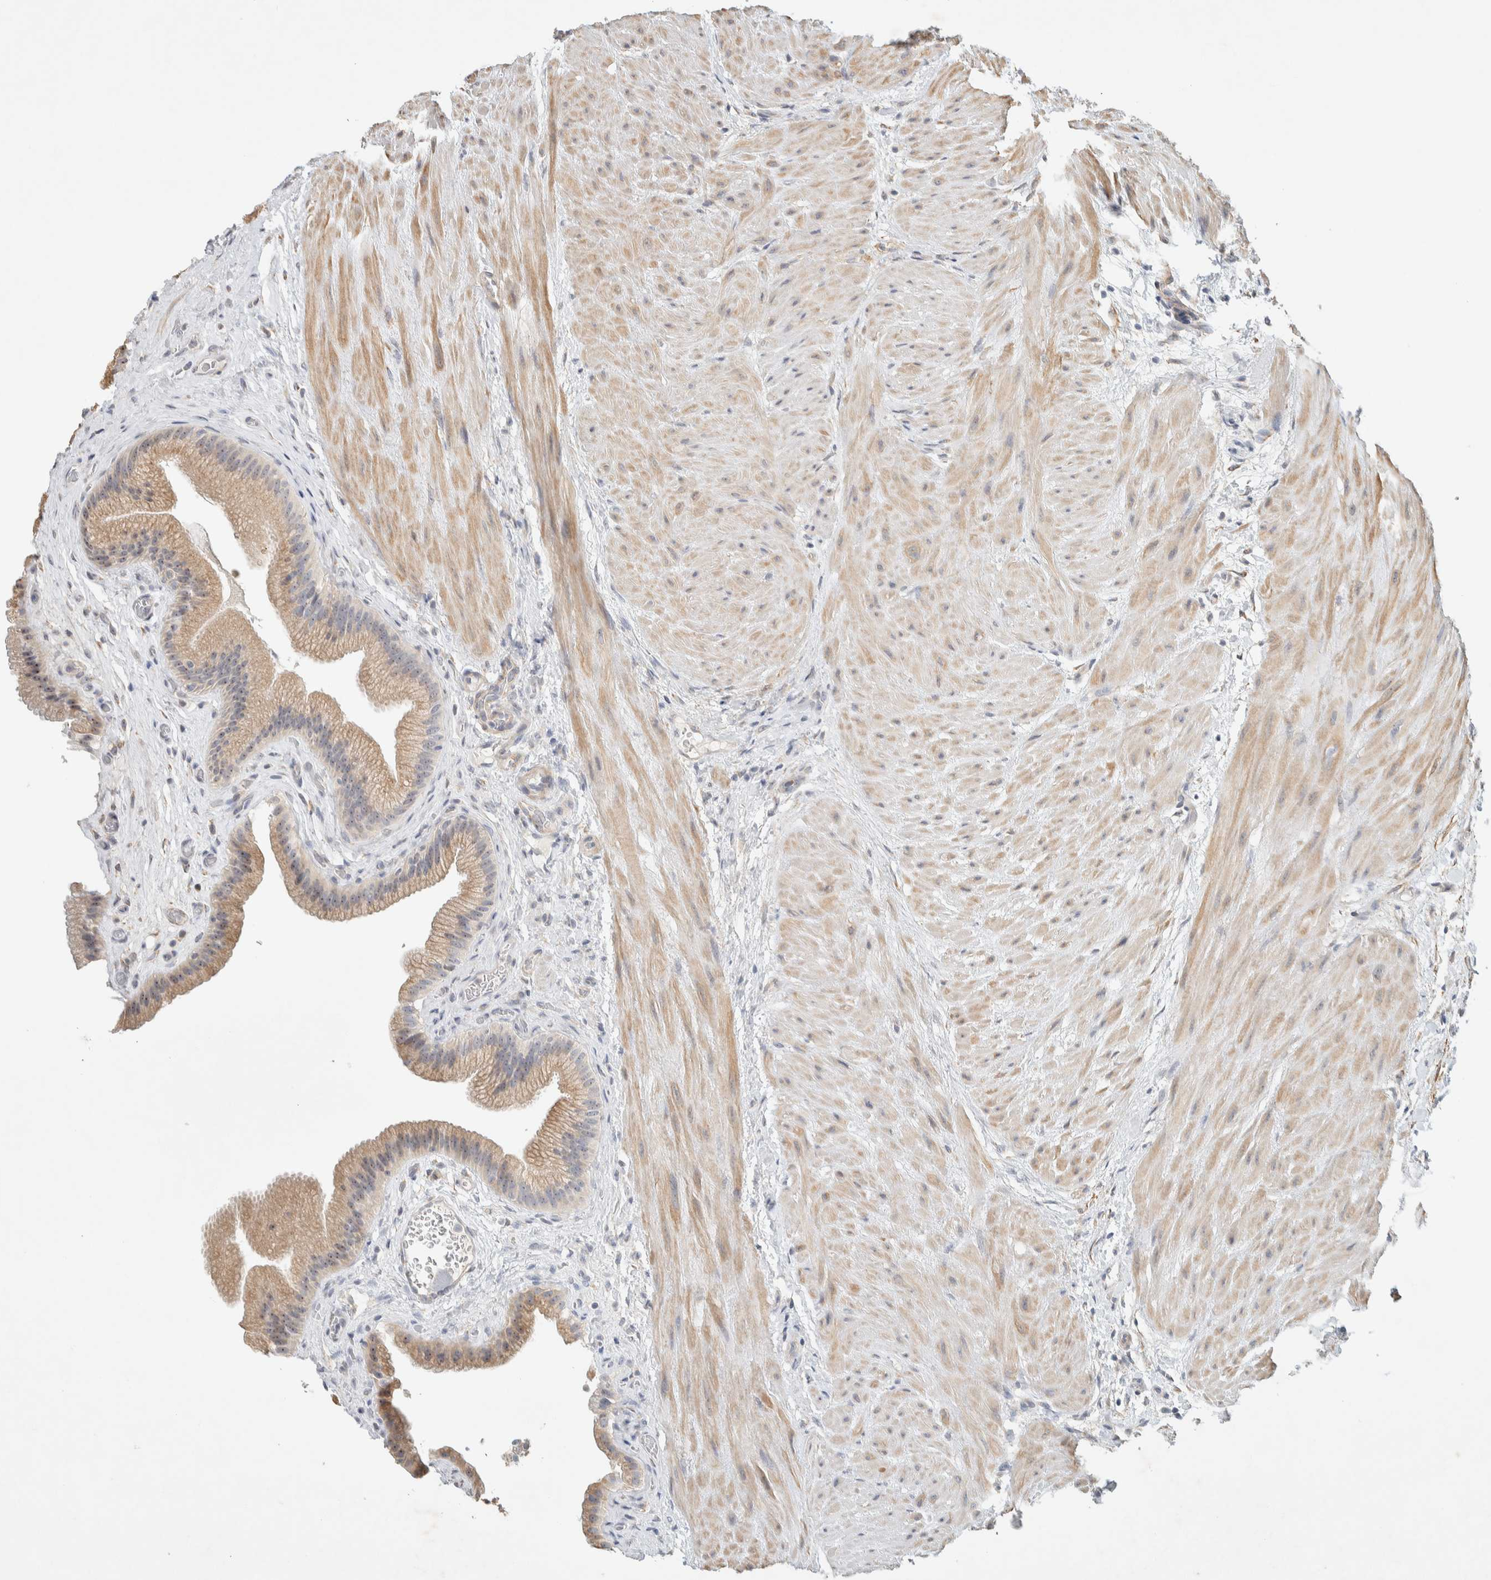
{"staining": {"intensity": "weak", "quantity": ">75%", "location": "cytoplasmic/membranous"}, "tissue": "gallbladder", "cell_type": "Glandular cells", "image_type": "normal", "snomed": [{"axis": "morphology", "description": "Normal tissue, NOS"}, {"axis": "topography", "description": "Gallbladder"}], "caption": "About >75% of glandular cells in normal gallbladder exhibit weak cytoplasmic/membranous protein staining as visualized by brown immunohistochemical staining.", "gene": "KLHL40", "patient": {"sex": "male", "age": 49}}